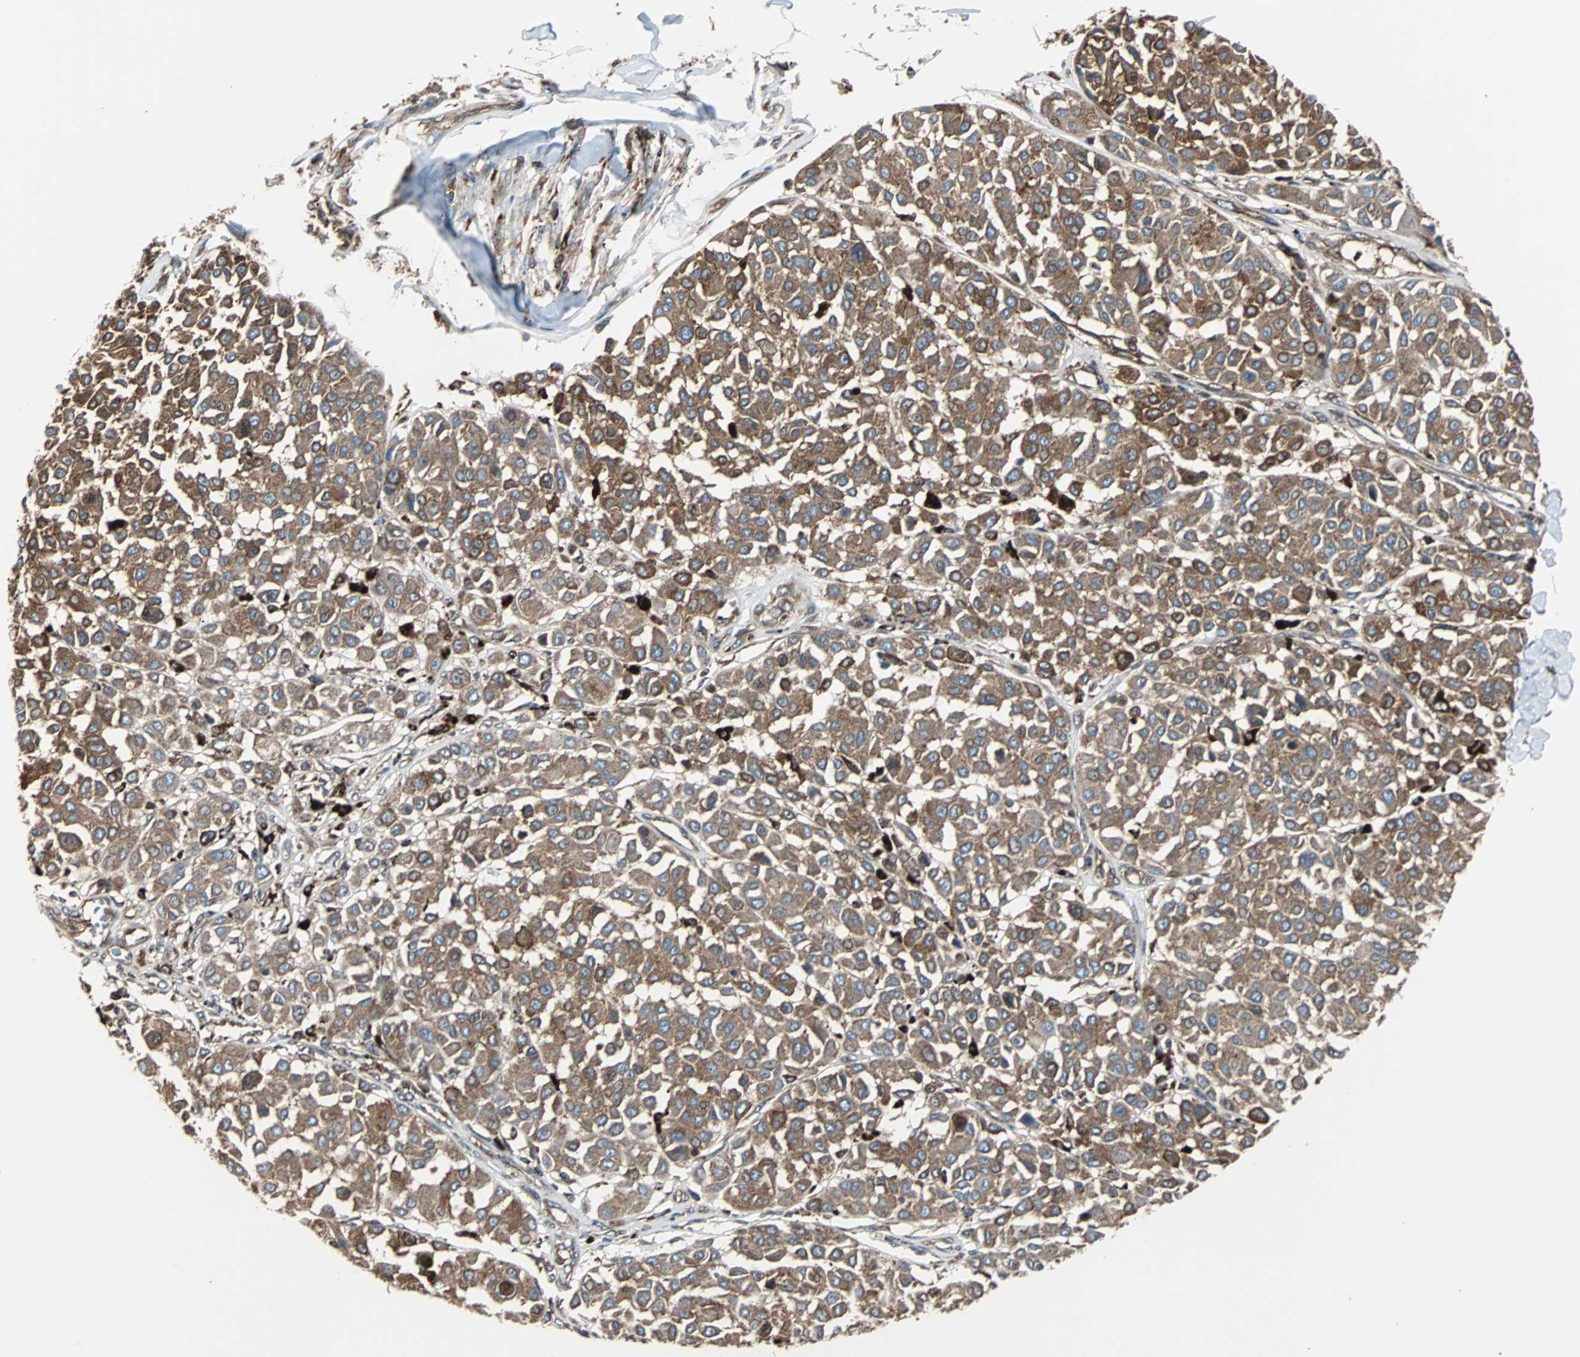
{"staining": {"intensity": "moderate", "quantity": ">75%", "location": "cytoplasmic/membranous"}, "tissue": "melanoma", "cell_type": "Tumor cells", "image_type": "cancer", "snomed": [{"axis": "morphology", "description": "Malignant melanoma, Metastatic site"}, {"axis": "topography", "description": "Soft tissue"}], "caption": "Immunohistochemistry image of neoplastic tissue: malignant melanoma (metastatic site) stained using immunohistochemistry shows medium levels of moderate protein expression localized specifically in the cytoplasmic/membranous of tumor cells, appearing as a cytoplasmic/membranous brown color.", "gene": "RELA", "patient": {"sex": "male", "age": 41}}